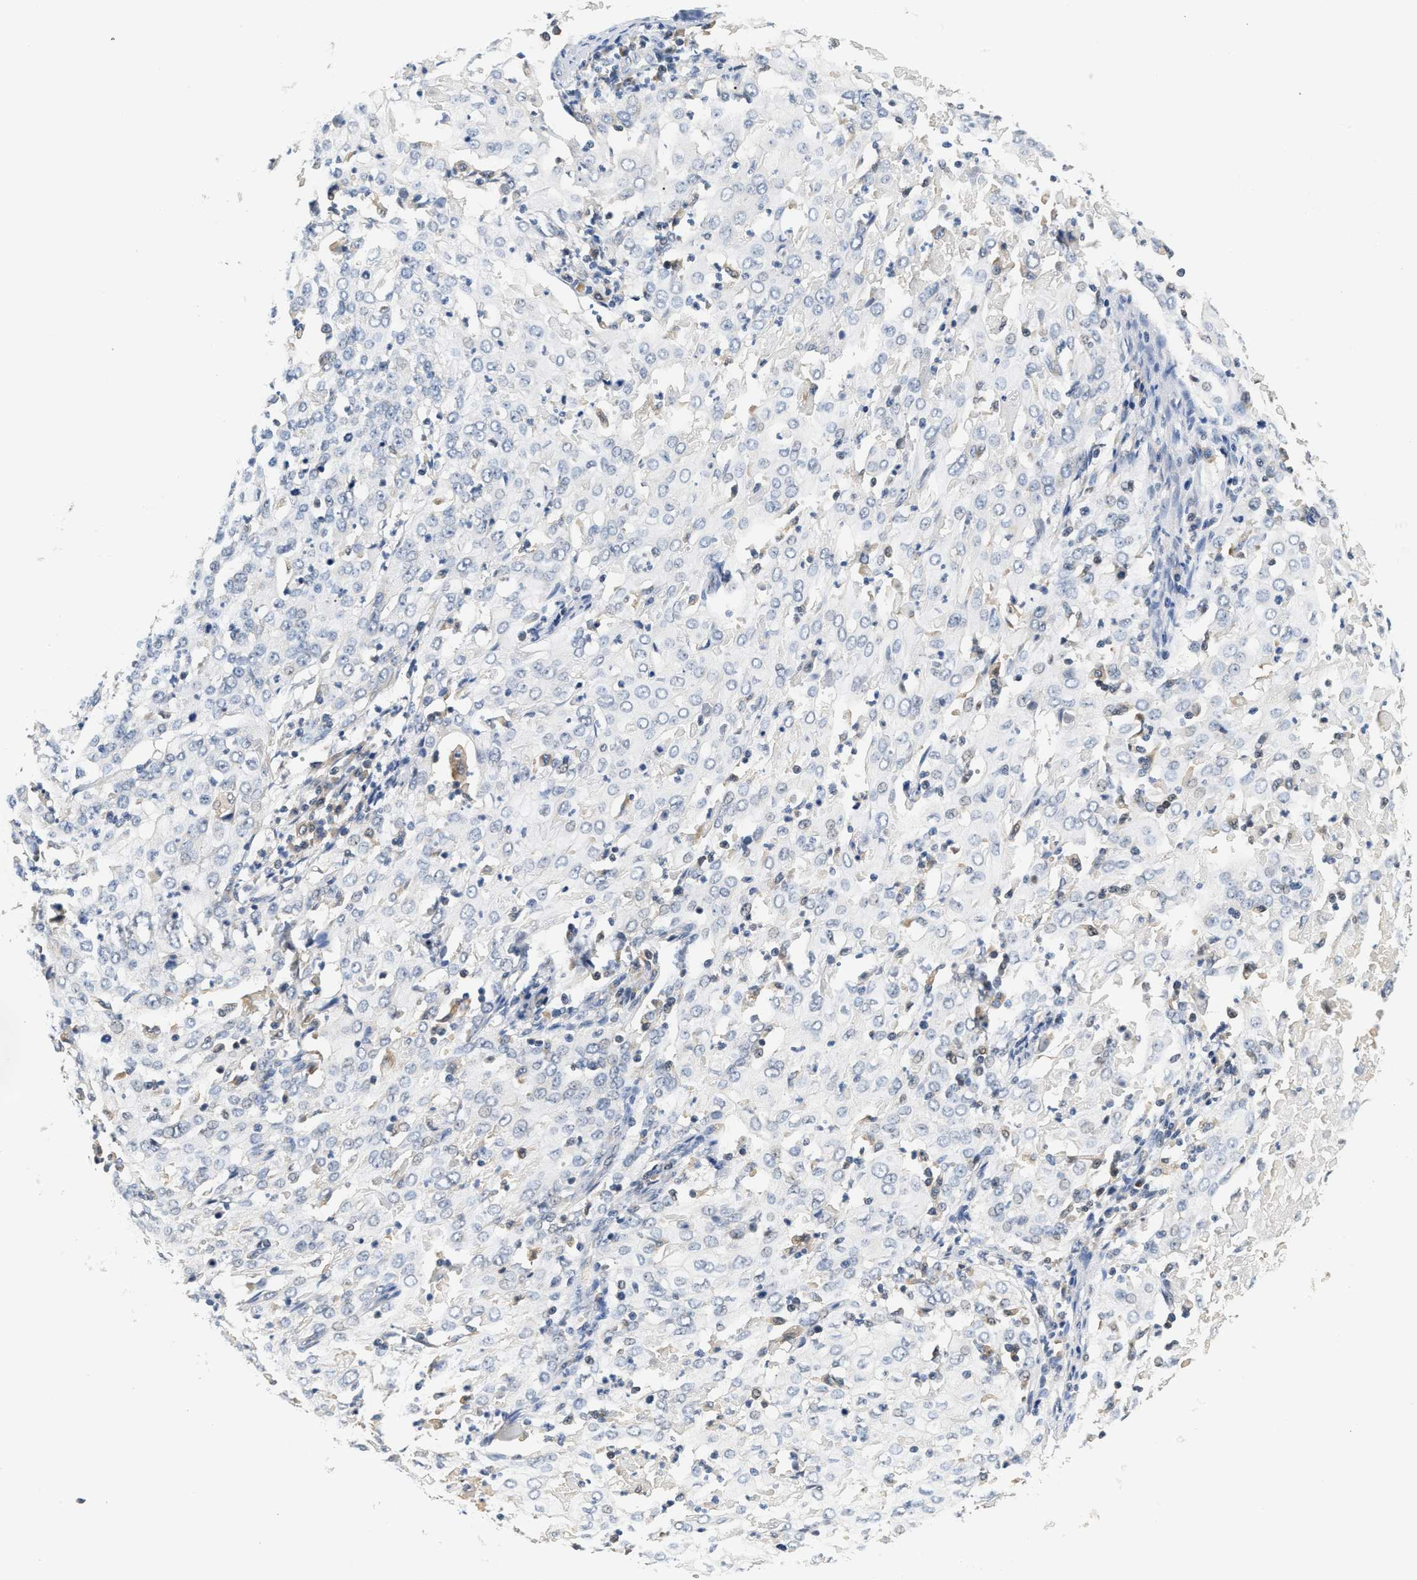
{"staining": {"intensity": "negative", "quantity": "none", "location": "none"}, "tissue": "cervical cancer", "cell_type": "Tumor cells", "image_type": "cancer", "snomed": [{"axis": "morphology", "description": "Squamous cell carcinoma, NOS"}, {"axis": "topography", "description": "Cervix"}], "caption": "Tumor cells show no significant expression in cervical squamous cell carcinoma.", "gene": "TNIP2", "patient": {"sex": "female", "age": 39}}